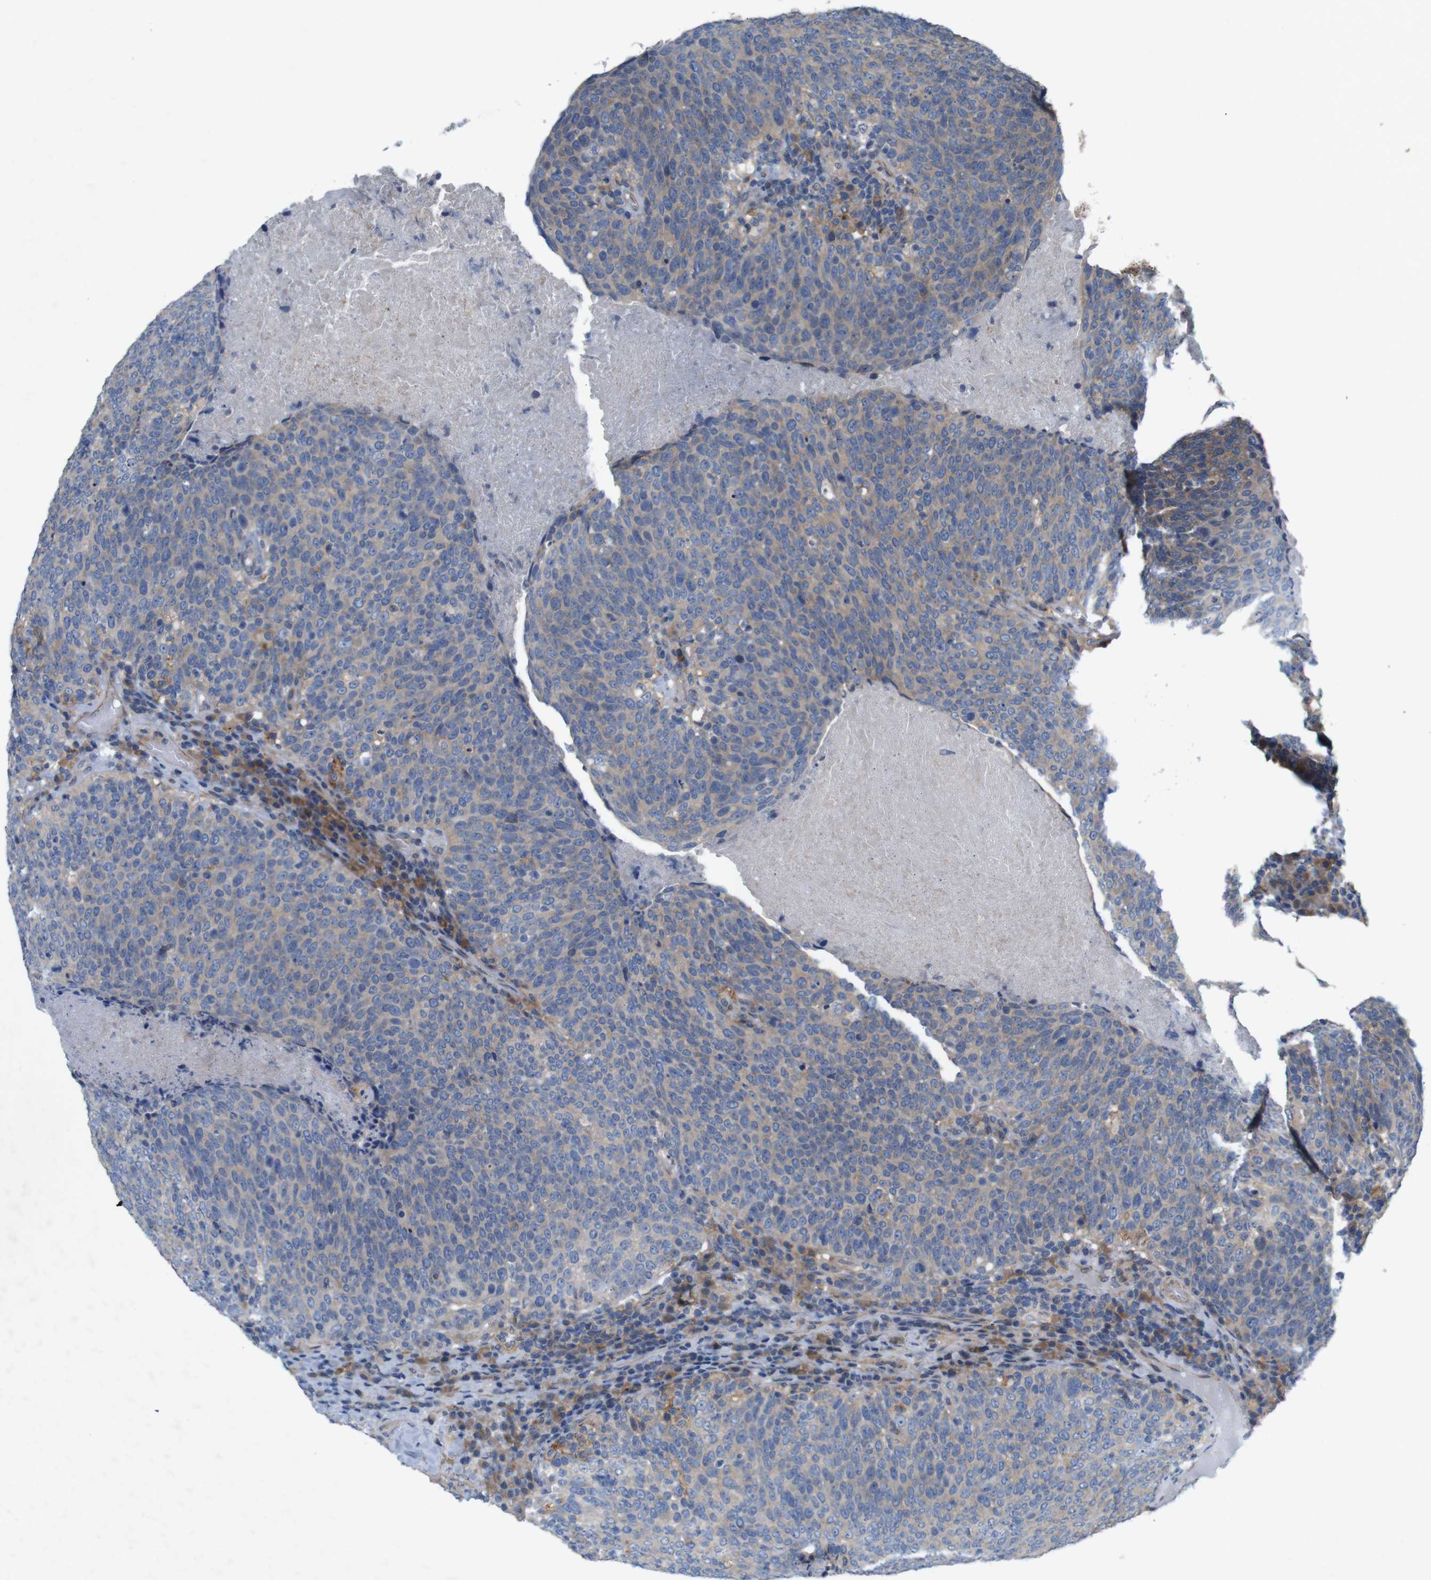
{"staining": {"intensity": "weak", "quantity": ">75%", "location": "cytoplasmic/membranous"}, "tissue": "head and neck cancer", "cell_type": "Tumor cells", "image_type": "cancer", "snomed": [{"axis": "morphology", "description": "Squamous cell carcinoma, NOS"}, {"axis": "morphology", "description": "Squamous cell carcinoma, metastatic, NOS"}, {"axis": "topography", "description": "Lymph node"}, {"axis": "topography", "description": "Head-Neck"}], "caption": "This micrograph demonstrates immunohistochemistry staining of head and neck cancer, with low weak cytoplasmic/membranous staining in approximately >75% of tumor cells.", "gene": "SIGLEC8", "patient": {"sex": "male", "age": 62}}